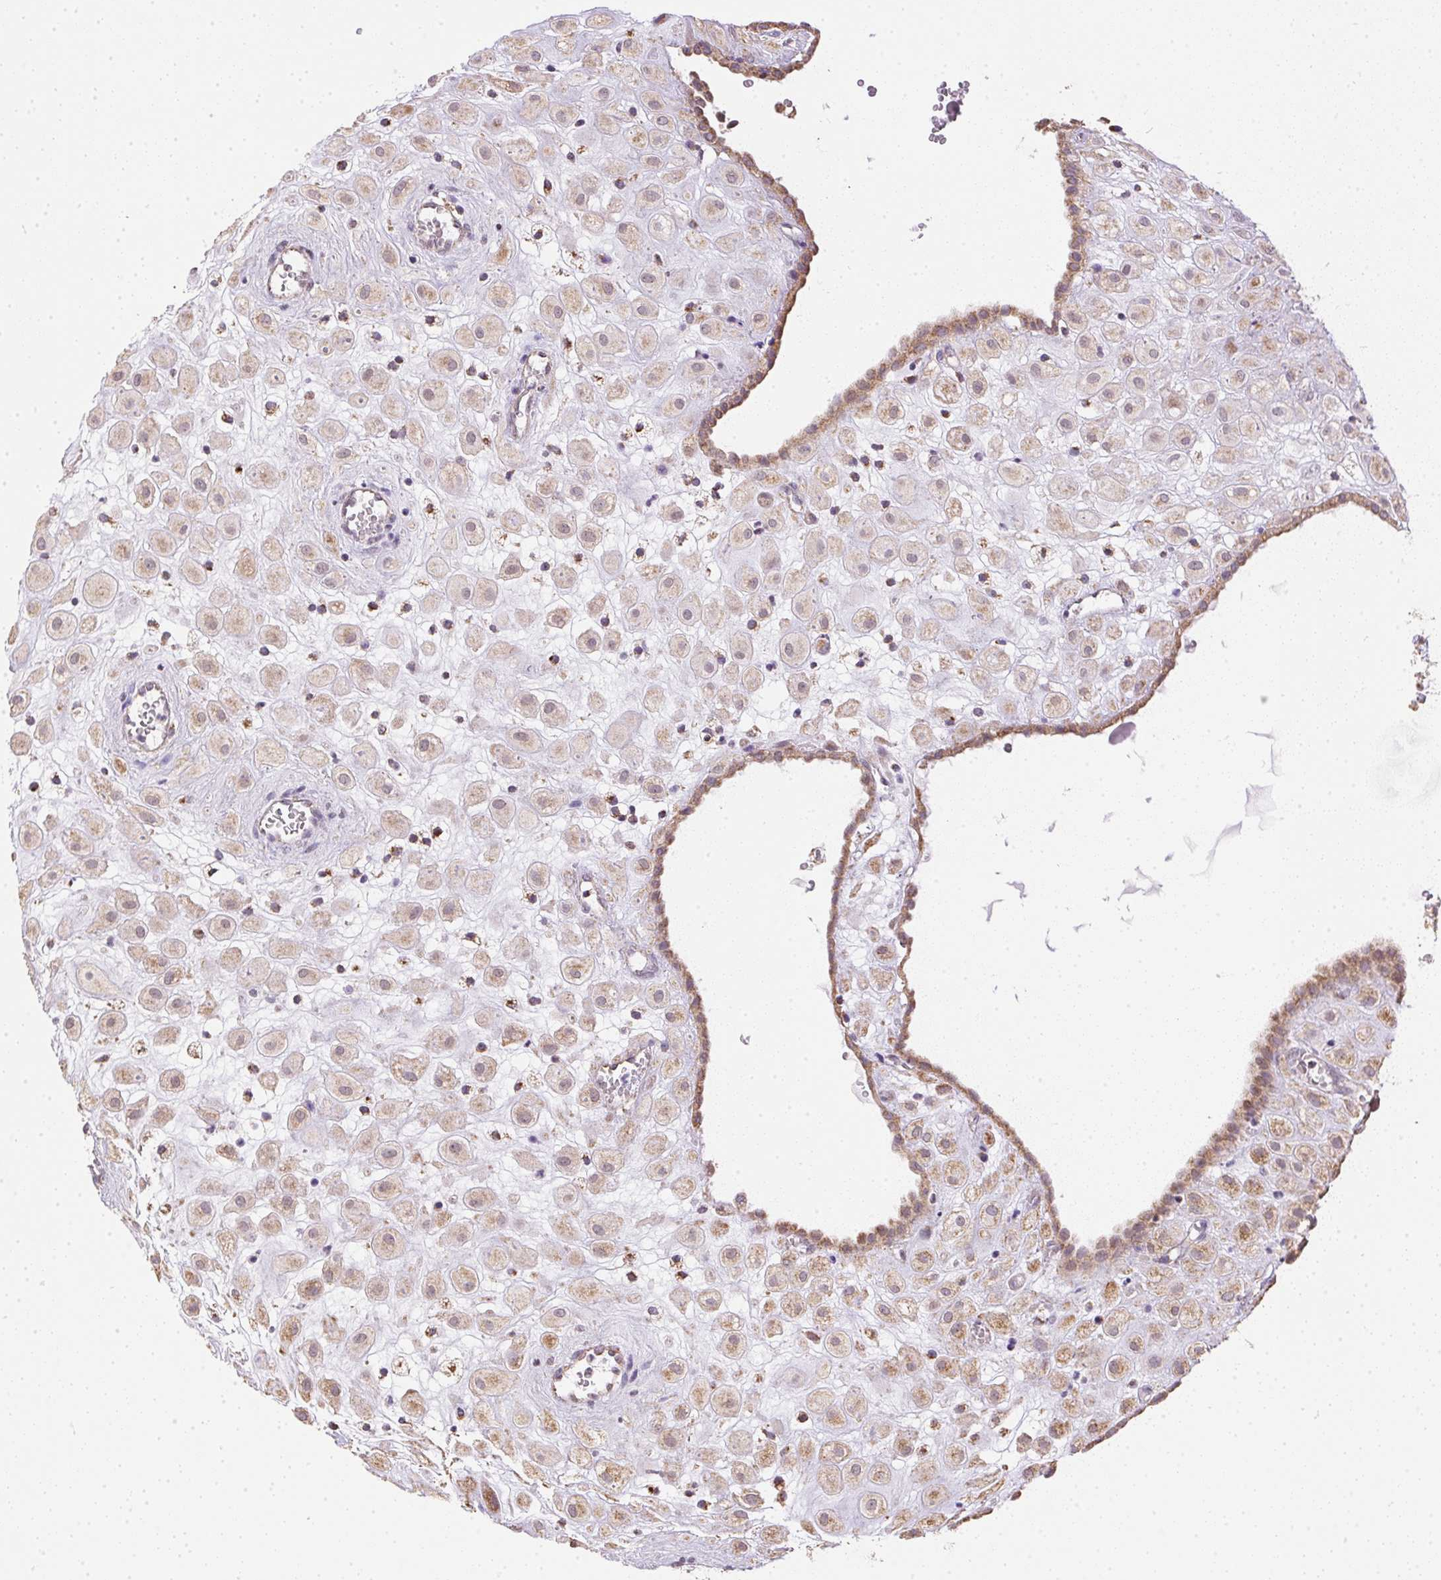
{"staining": {"intensity": "weak", "quantity": ">75%", "location": "cytoplasmic/membranous"}, "tissue": "placenta", "cell_type": "Decidual cells", "image_type": "normal", "snomed": [{"axis": "morphology", "description": "Normal tissue, NOS"}, {"axis": "topography", "description": "Placenta"}], "caption": "Immunohistochemistry image of benign placenta stained for a protein (brown), which displays low levels of weak cytoplasmic/membranous staining in approximately >75% of decidual cells.", "gene": "MAPK11", "patient": {"sex": "female", "age": 24}}